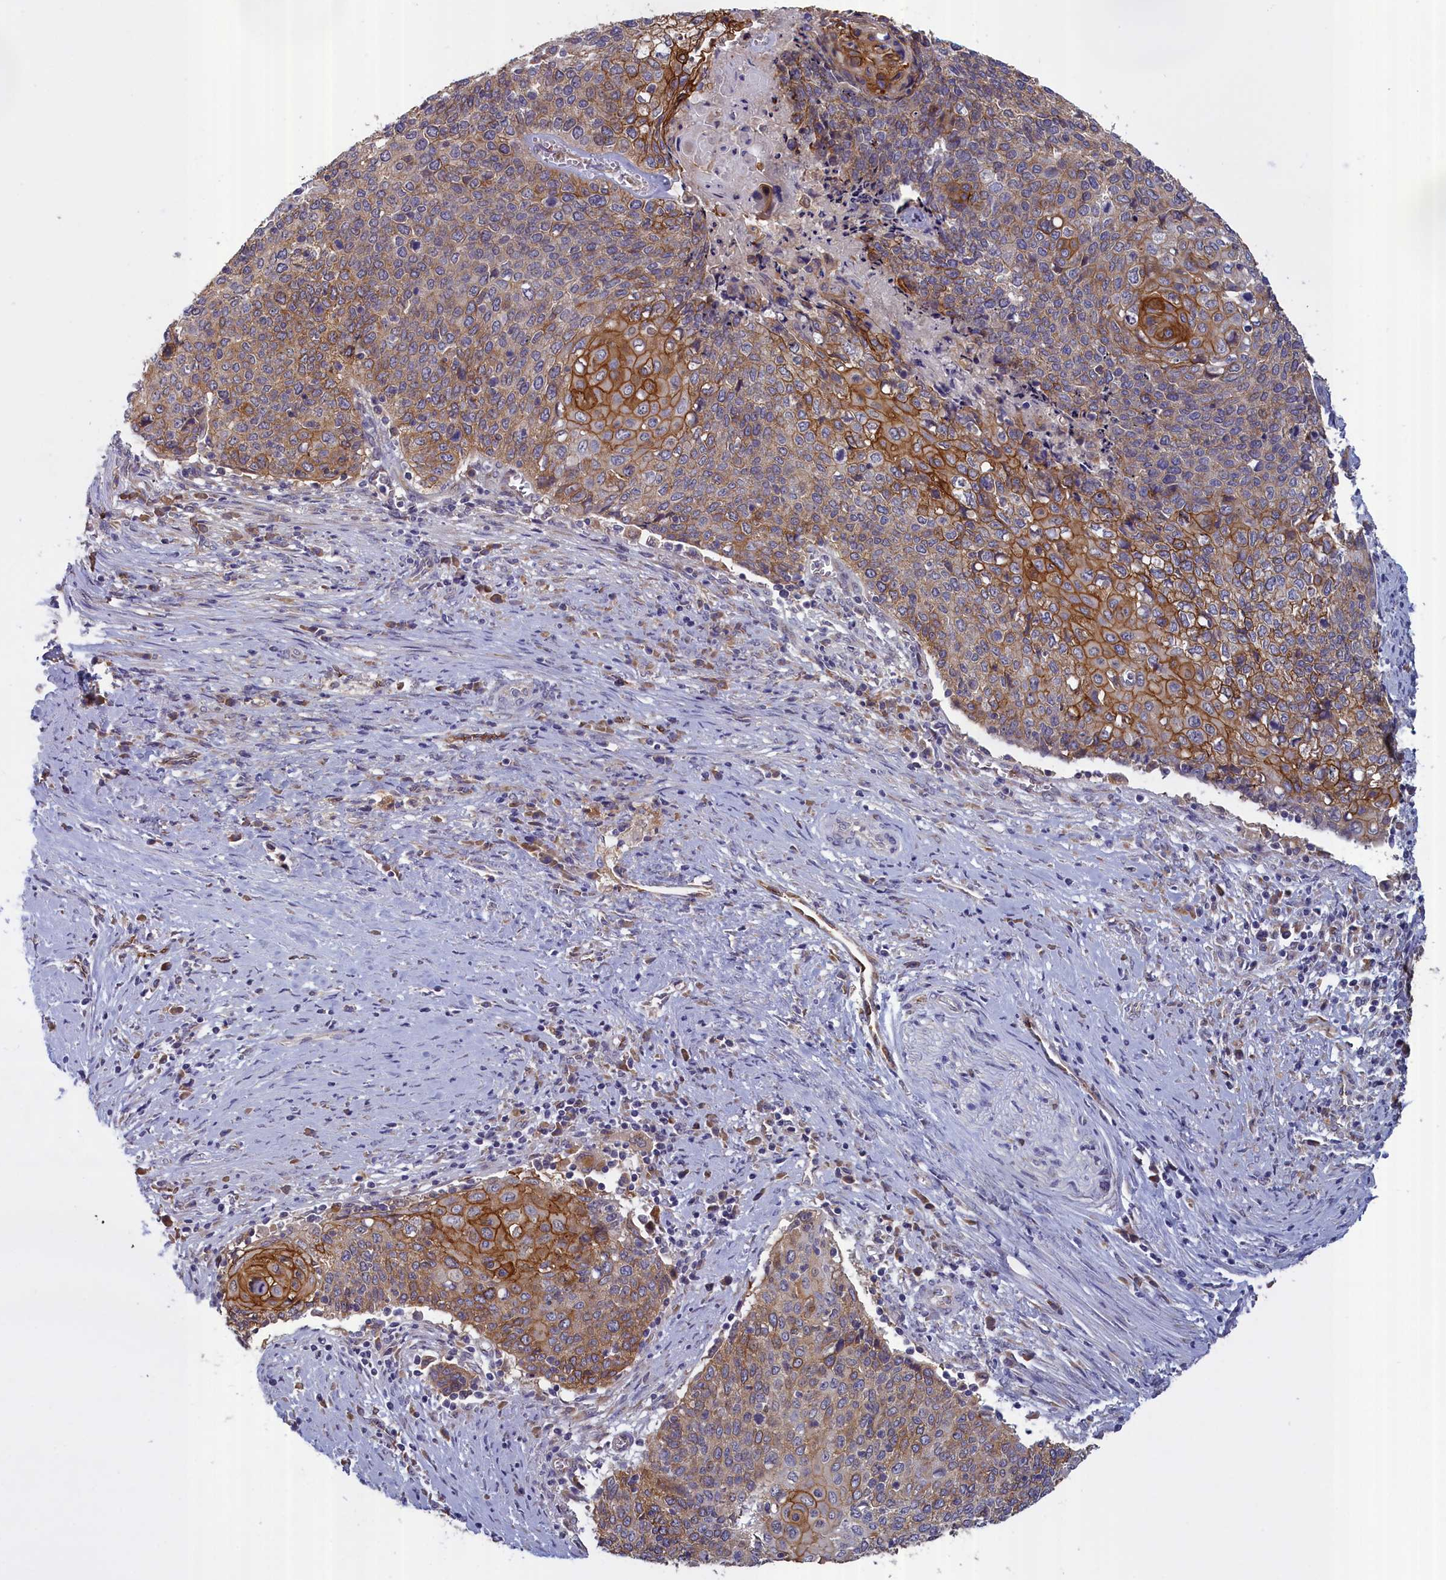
{"staining": {"intensity": "moderate", "quantity": "25%-75%", "location": "cytoplasmic/membranous"}, "tissue": "cervical cancer", "cell_type": "Tumor cells", "image_type": "cancer", "snomed": [{"axis": "morphology", "description": "Squamous cell carcinoma, NOS"}, {"axis": "topography", "description": "Cervix"}], "caption": "Immunohistochemistry (IHC) (DAB (3,3'-diaminobenzidine)) staining of human squamous cell carcinoma (cervical) reveals moderate cytoplasmic/membranous protein staining in about 25%-75% of tumor cells.", "gene": "COL19A1", "patient": {"sex": "female", "age": 39}}